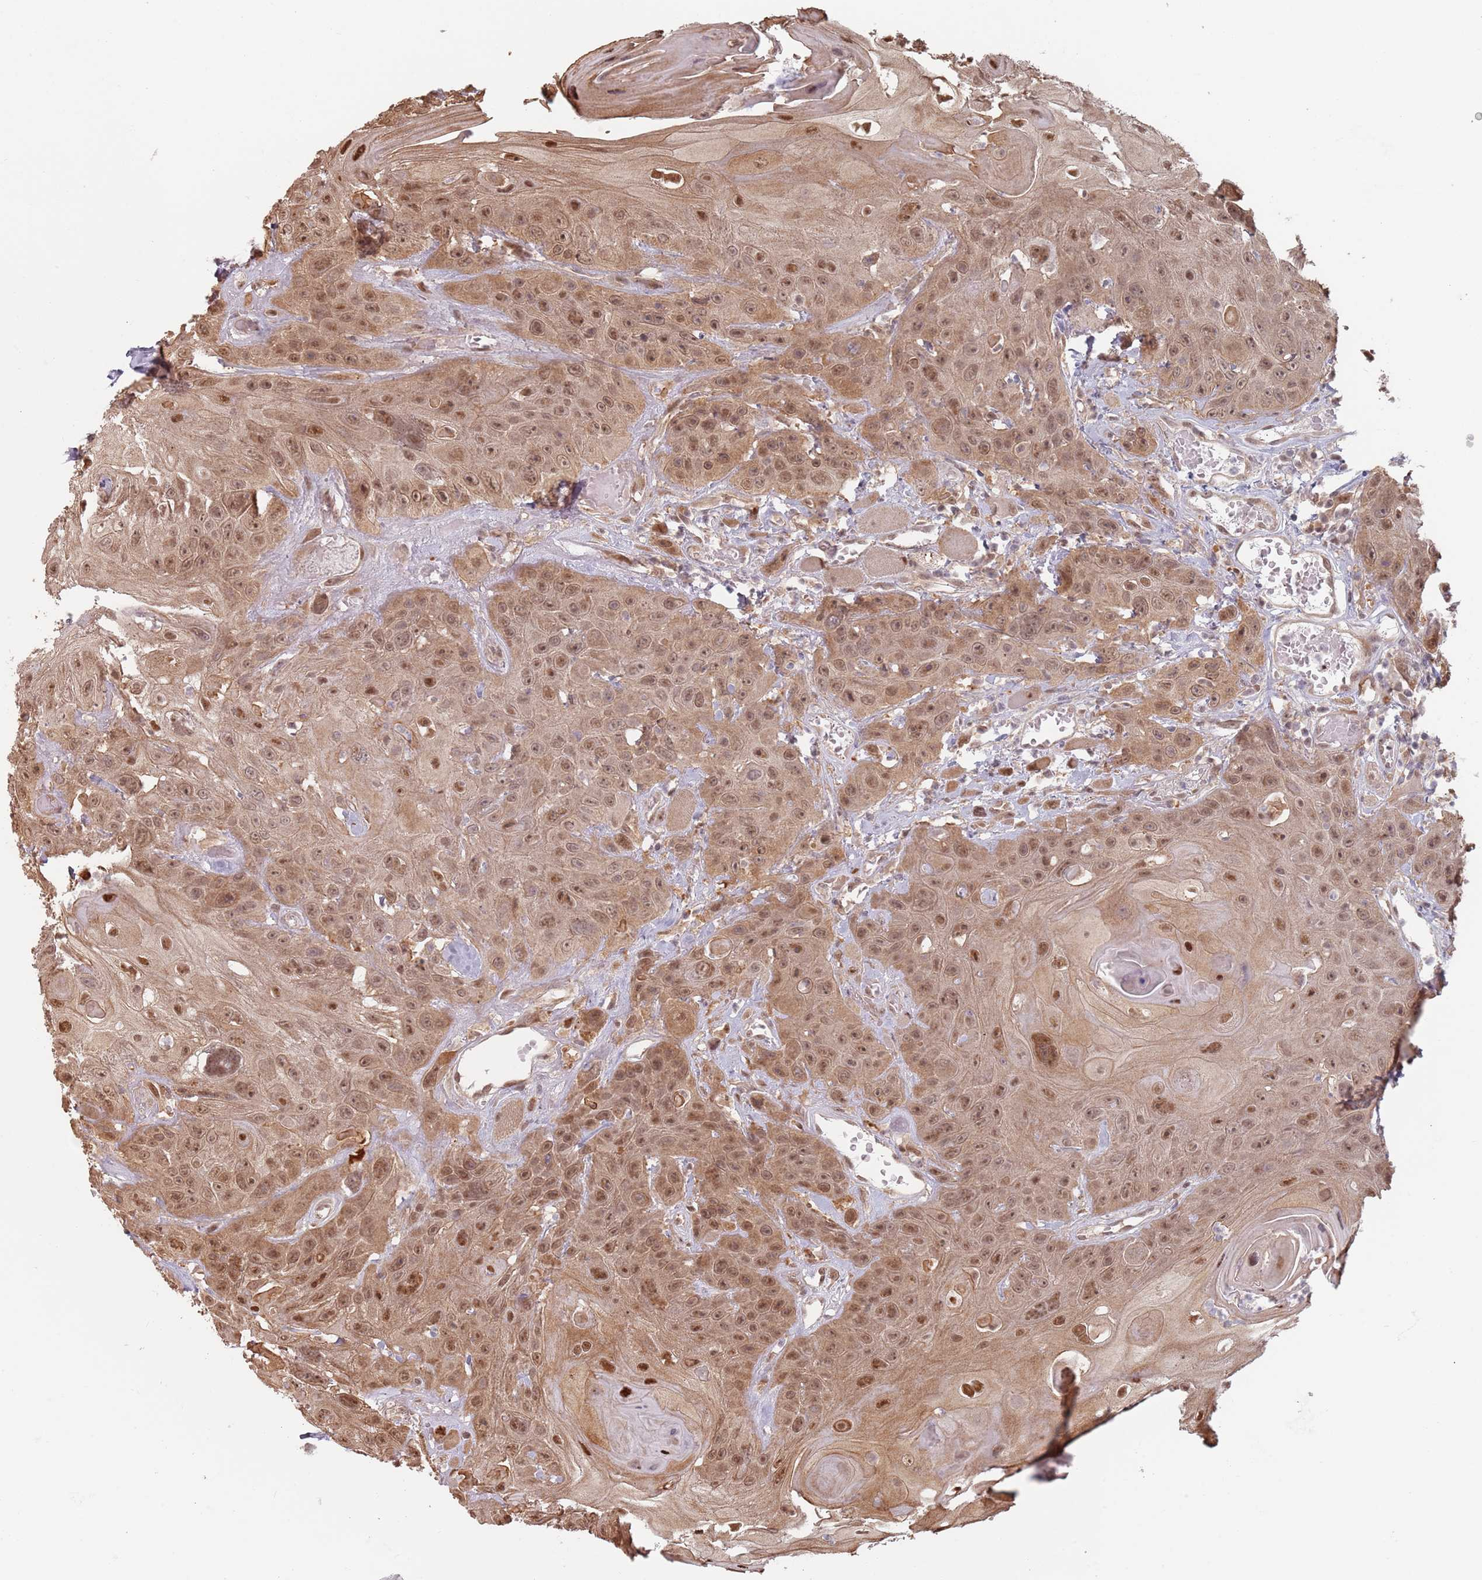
{"staining": {"intensity": "moderate", "quantity": ">75%", "location": "cytoplasmic/membranous,nuclear"}, "tissue": "head and neck cancer", "cell_type": "Tumor cells", "image_type": "cancer", "snomed": [{"axis": "morphology", "description": "Squamous cell carcinoma, NOS"}, {"axis": "topography", "description": "Head-Neck"}], "caption": "IHC micrograph of neoplastic tissue: squamous cell carcinoma (head and neck) stained using immunohistochemistry (IHC) demonstrates medium levels of moderate protein expression localized specifically in the cytoplasmic/membranous and nuclear of tumor cells, appearing as a cytoplasmic/membranous and nuclear brown color.", "gene": "PLSCR5", "patient": {"sex": "female", "age": 59}}